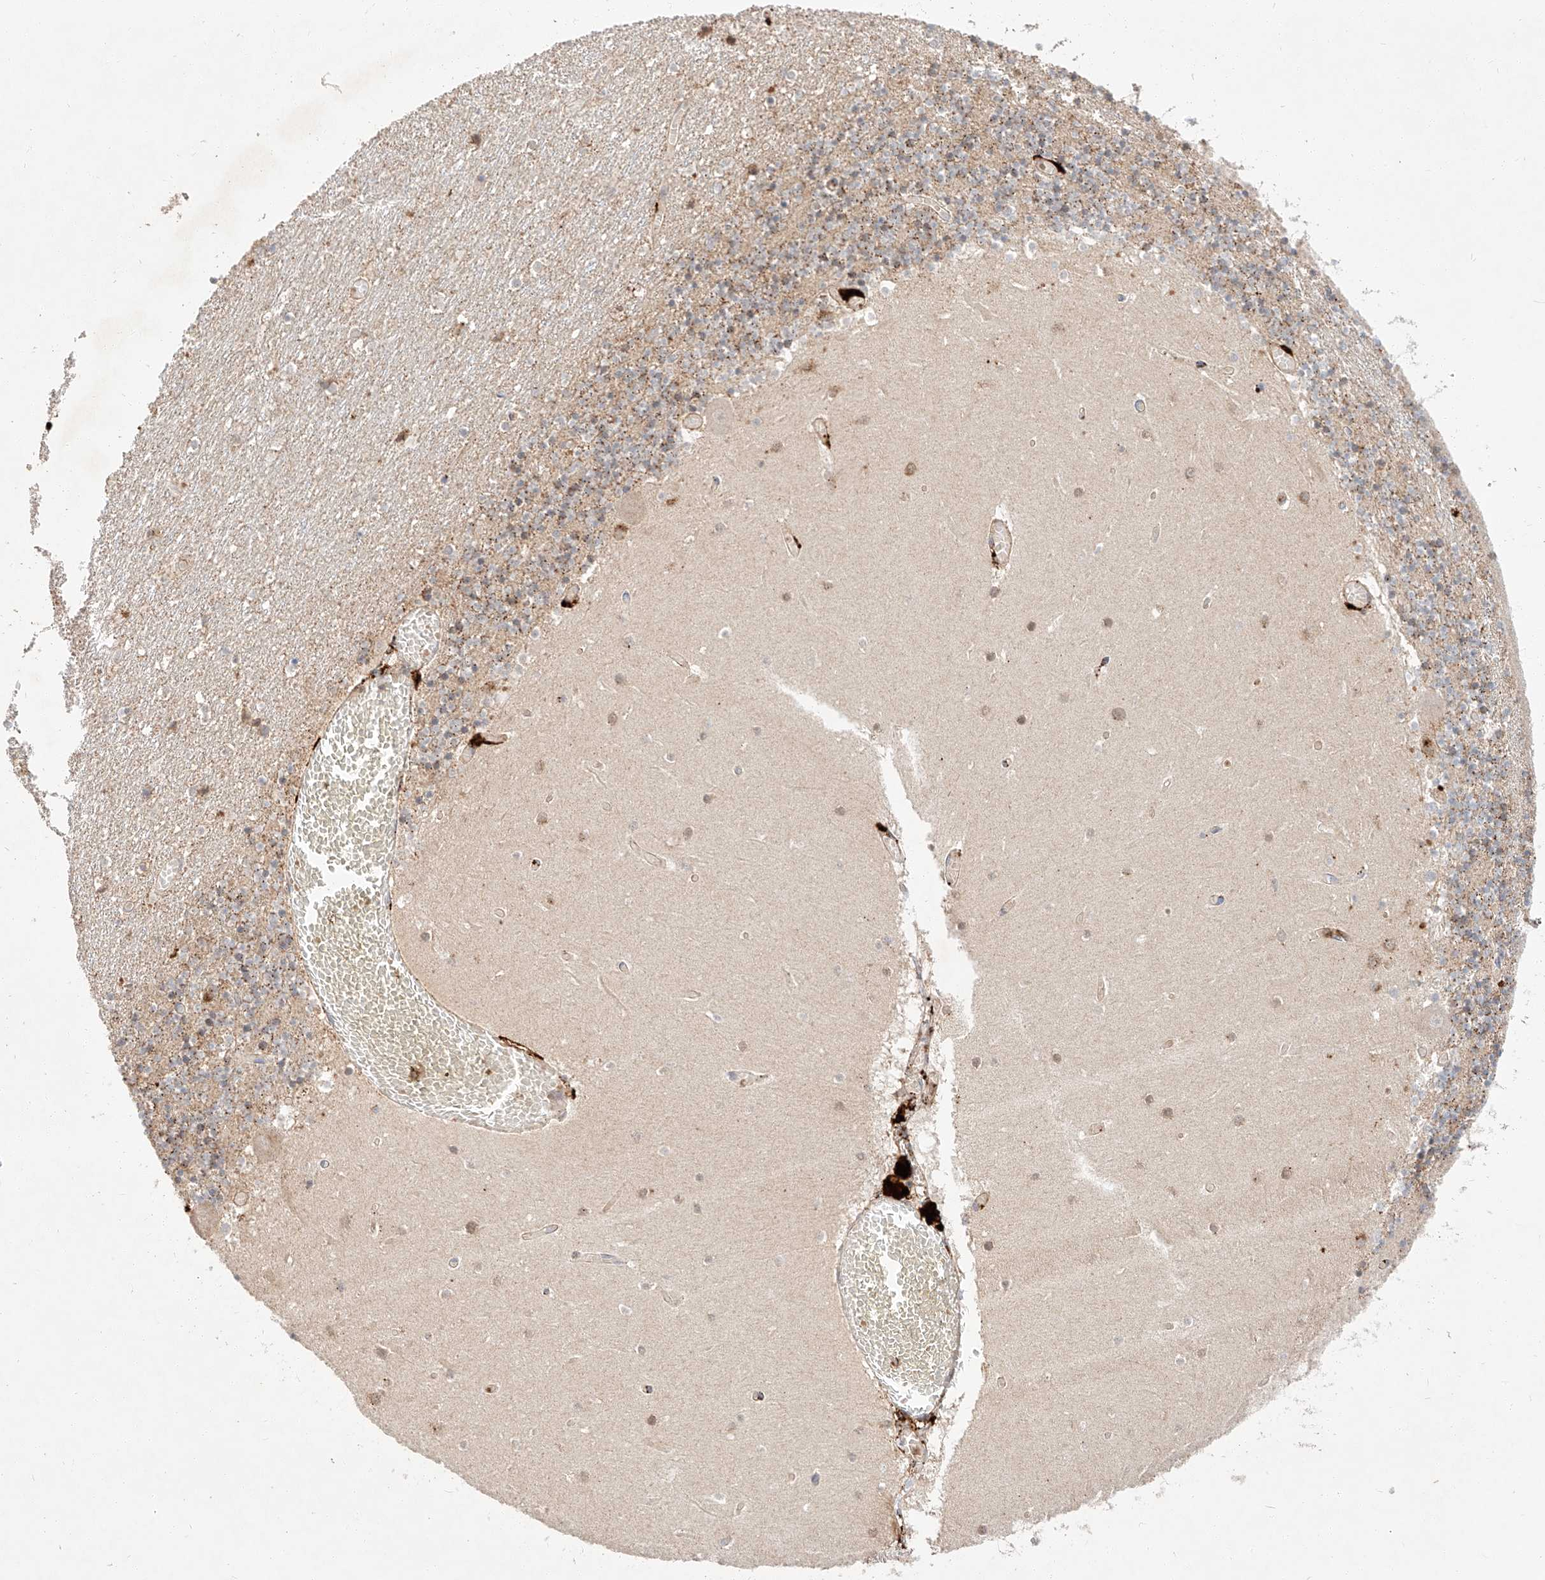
{"staining": {"intensity": "moderate", "quantity": "25%-75%", "location": "cytoplasmic/membranous"}, "tissue": "cerebellum", "cell_type": "Cells in granular layer", "image_type": "normal", "snomed": [{"axis": "morphology", "description": "Normal tissue, NOS"}, {"axis": "topography", "description": "Cerebellum"}], "caption": "Immunohistochemistry of normal cerebellum exhibits medium levels of moderate cytoplasmic/membranous staining in about 25%-75% of cells in granular layer.", "gene": "SUSD6", "patient": {"sex": "female", "age": 28}}